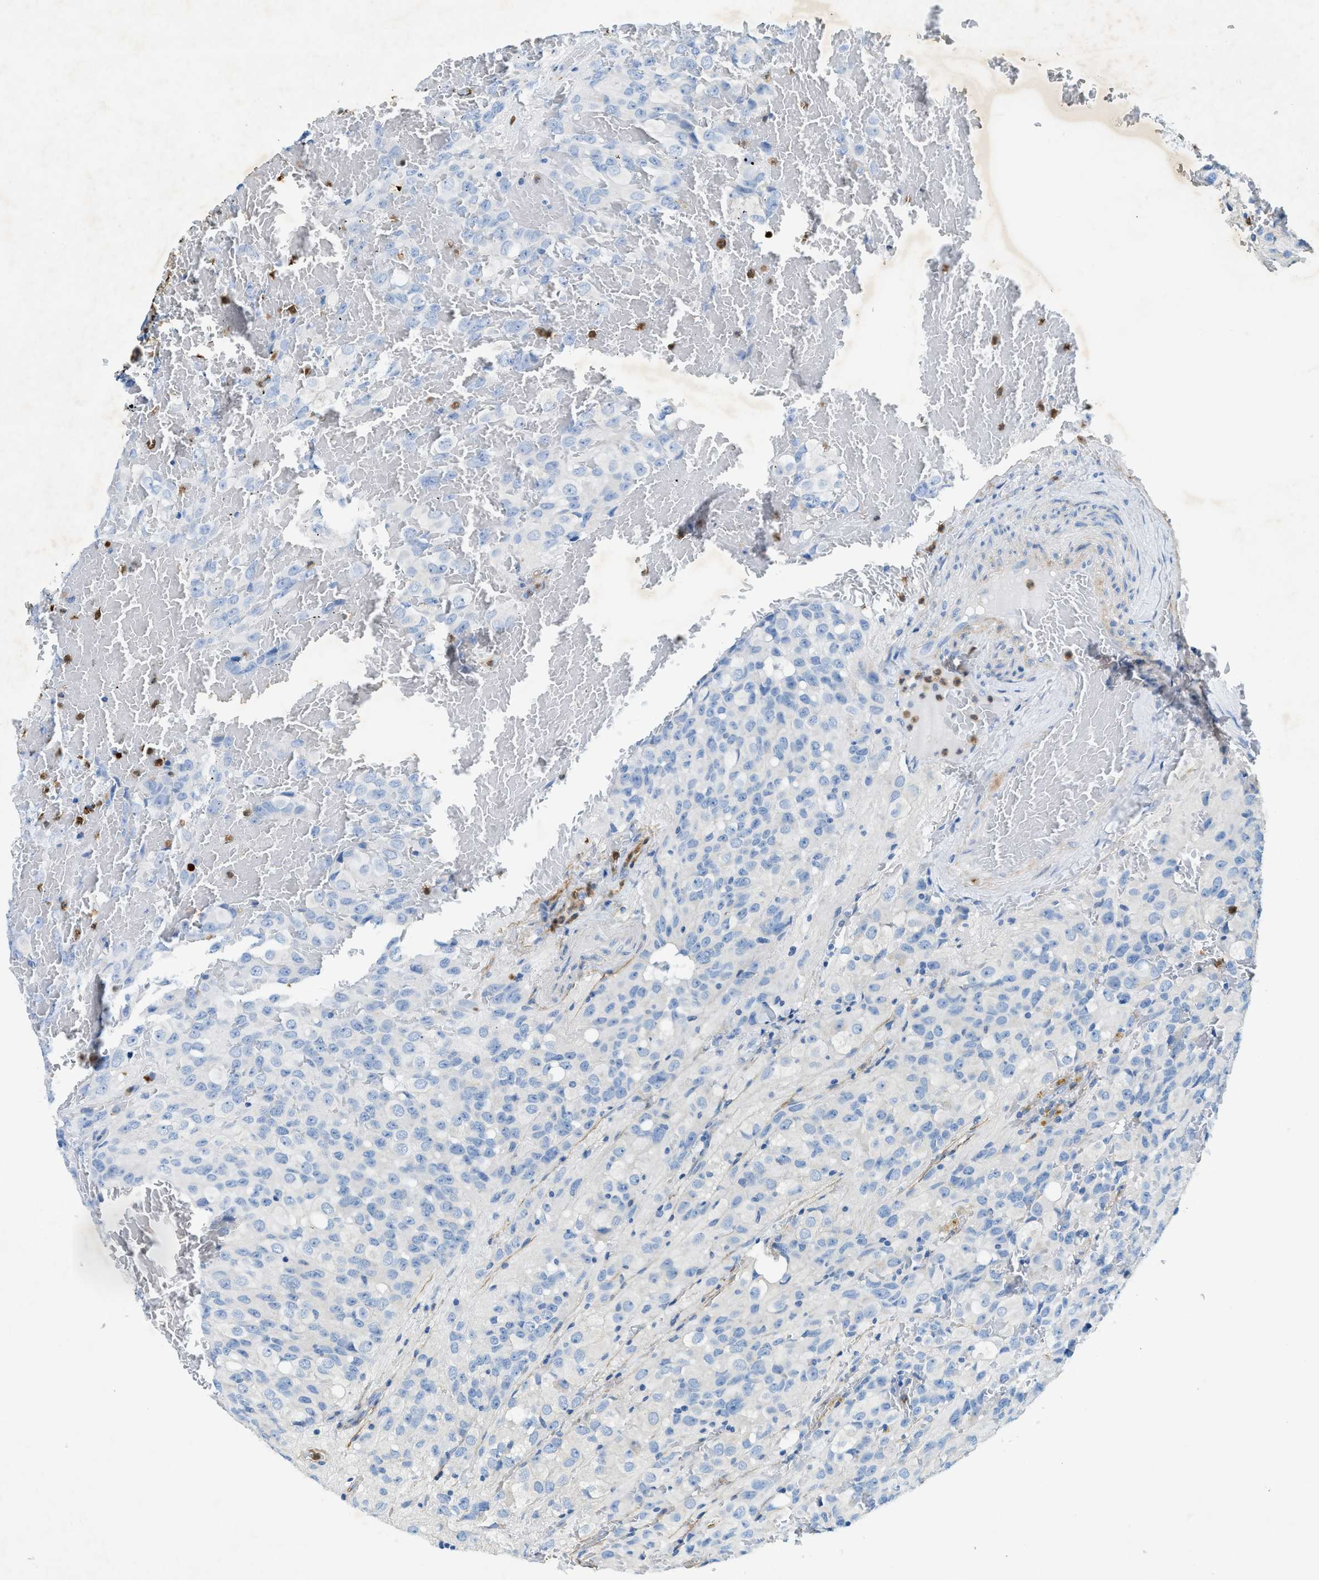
{"staining": {"intensity": "negative", "quantity": "none", "location": "none"}, "tissue": "glioma", "cell_type": "Tumor cells", "image_type": "cancer", "snomed": [{"axis": "morphology", "description": "Glioma, malignant, High grade"}, {"axis": "topography", "description": "Brain"}], "caption": "The immunohistochemistry (IHC) micrograph has no significant positivity in tumor cells of glioma tissue.", "gene": "ZDHHC13", "patient": {"sex": "male", "age": 32}}